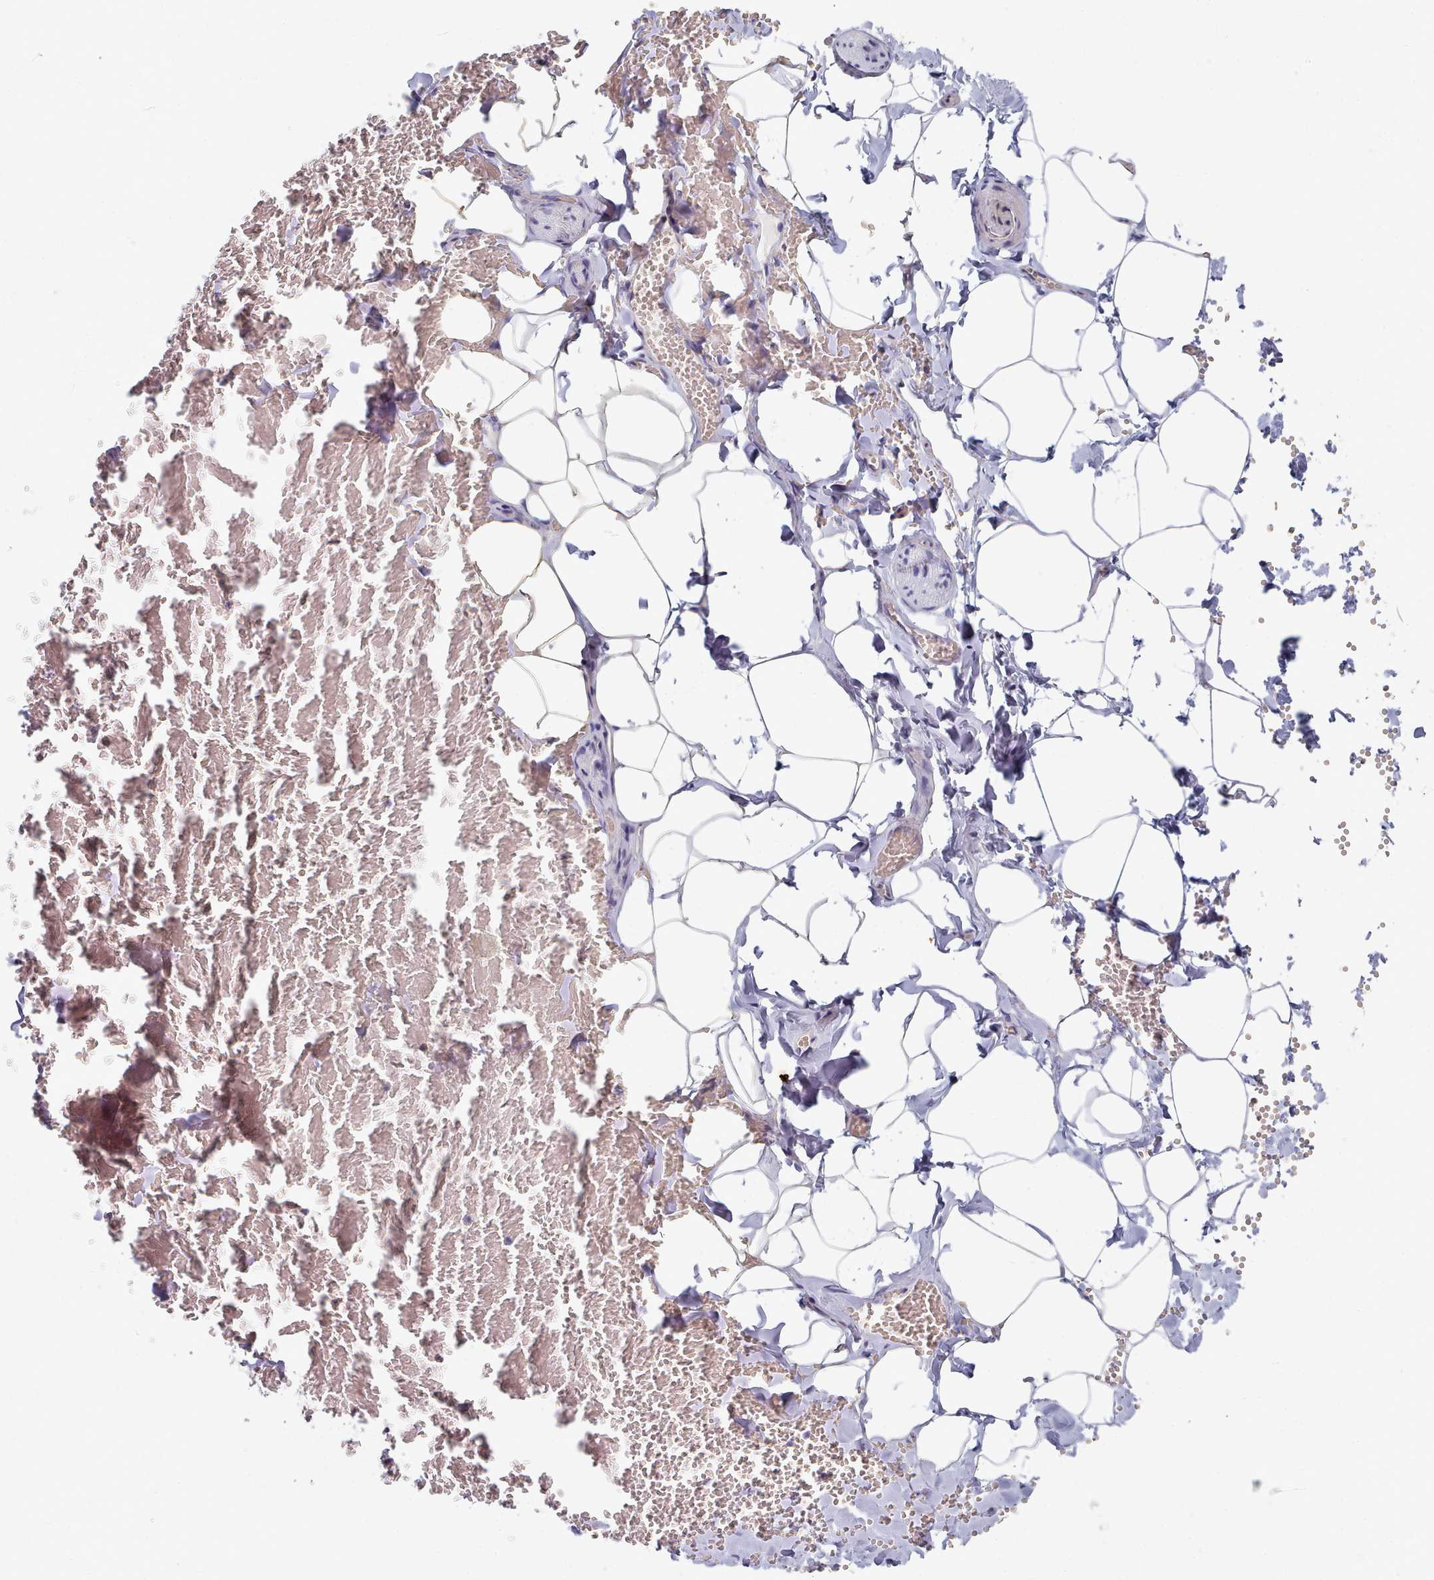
{"staining": {"intensity": "negative", "quantity": "none", "location": "none"}, "tissue": "adipose tissue", "cell_type": "Adipocytes", "image_type": "normal", "snomed": [{"axis": "morphology", "description": "Normal tissue, NOS"}, {"axis": "topography", "description": "Gallbladder"}, {"axis": "topography", "description": "Peripheral nerve tissue"}], "caption": "This image is of unremarkable adipose tissue stained with IHC to label a protein in brown with the nuclei are counter-stained blue. There is no staining in adipocytes. (IHC, brightfield microscopy, high magnification).", "gene": "TYW1B", "patient": {"sex": "male", "age": 38}}